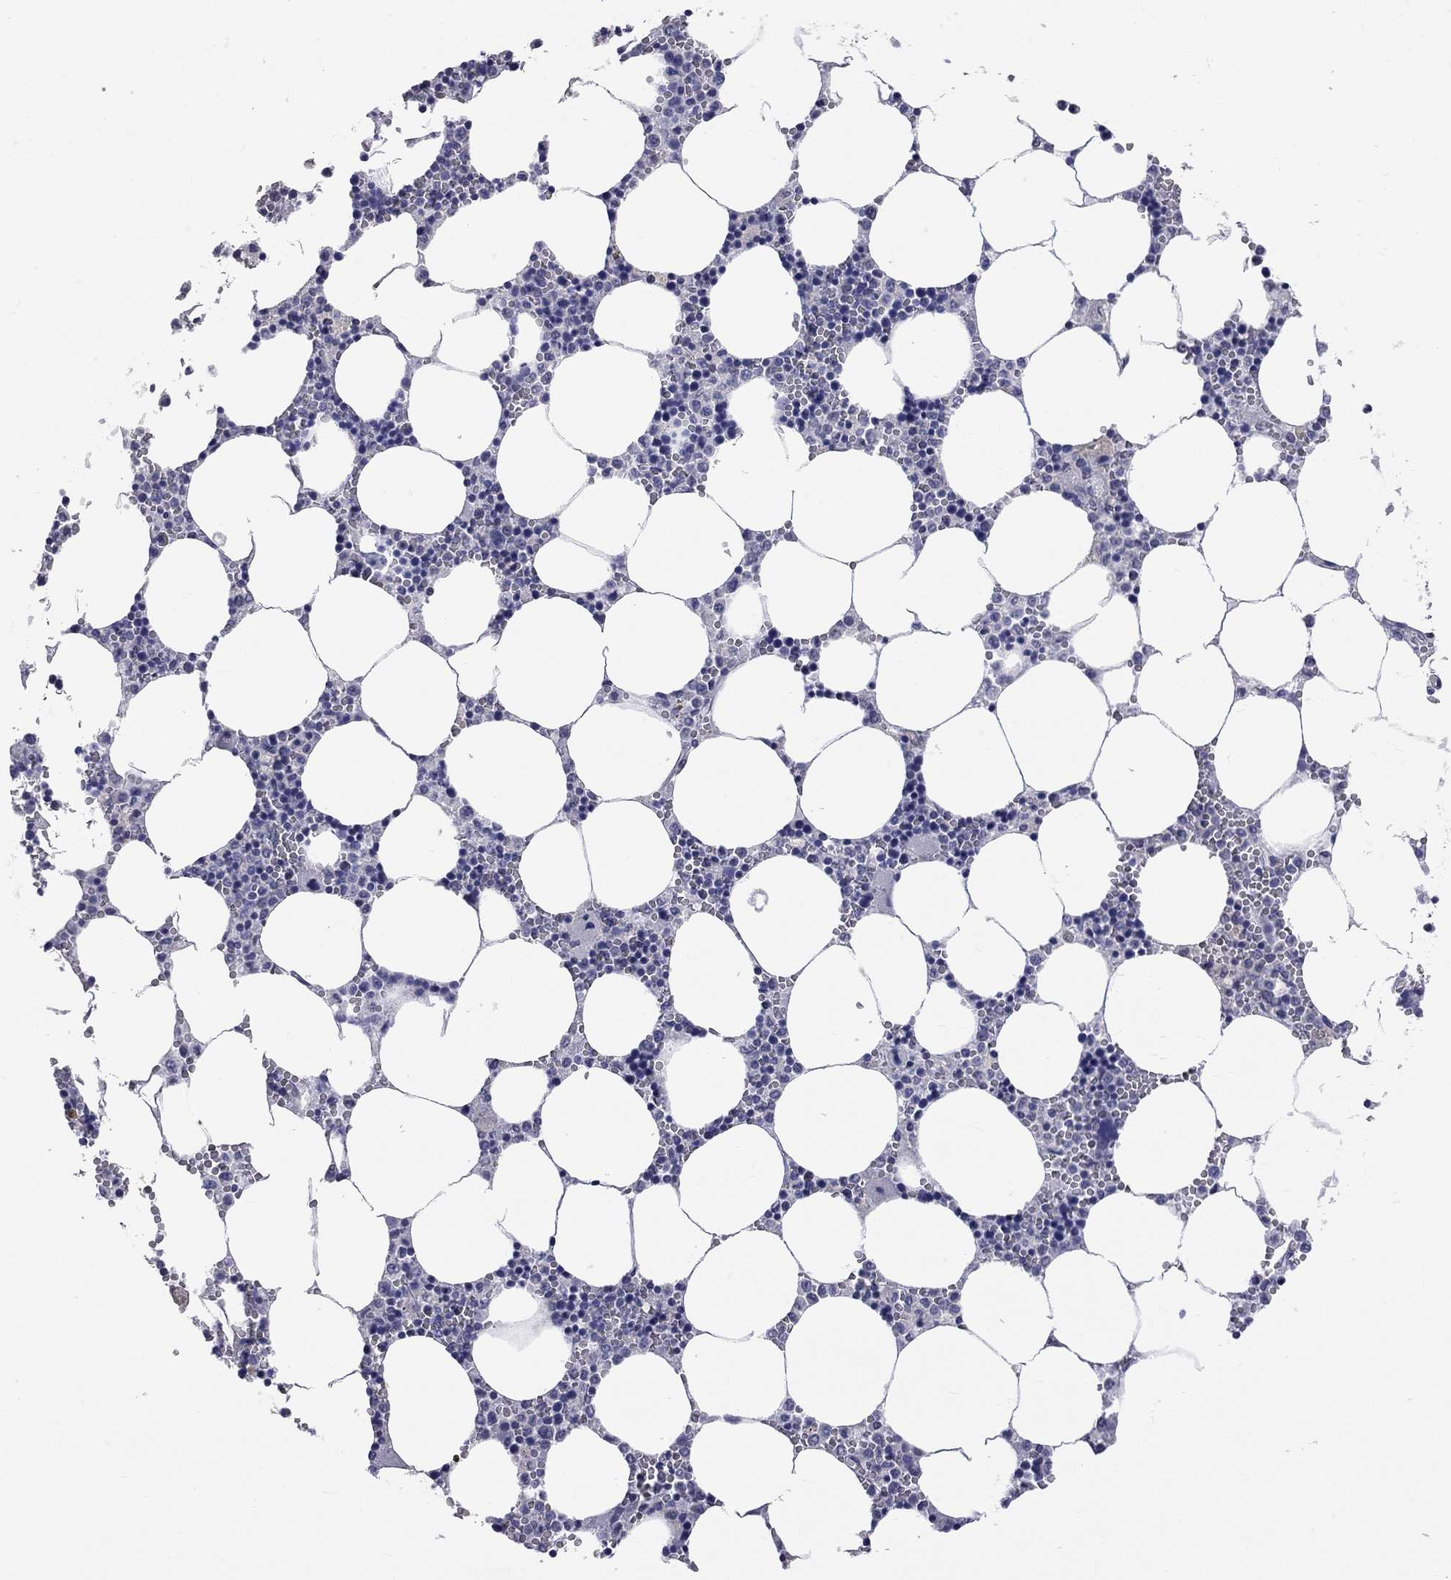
{"staining": {"intensity": "negative", "quantity": "none", "location": "none"}, "tissue": "bone marrow", "cell_type": "Hematopoietic cells", "image_type": "normal", "snomed": [{"axis": "morphology", "description": "Normal tissue, NOS"}, {"axis": "topography", "description": "Bone marrow"}], "caption": "This is a photomicrograph of immunohistochemistry (IHC) staining of normal bone marrow, which shows no staining in hematopoietic cells. (DAB immunohistochemistry with hematoxylin counter stain).", "gene": "OPRK1", "patient": {"sex": "female", "age": 64}}